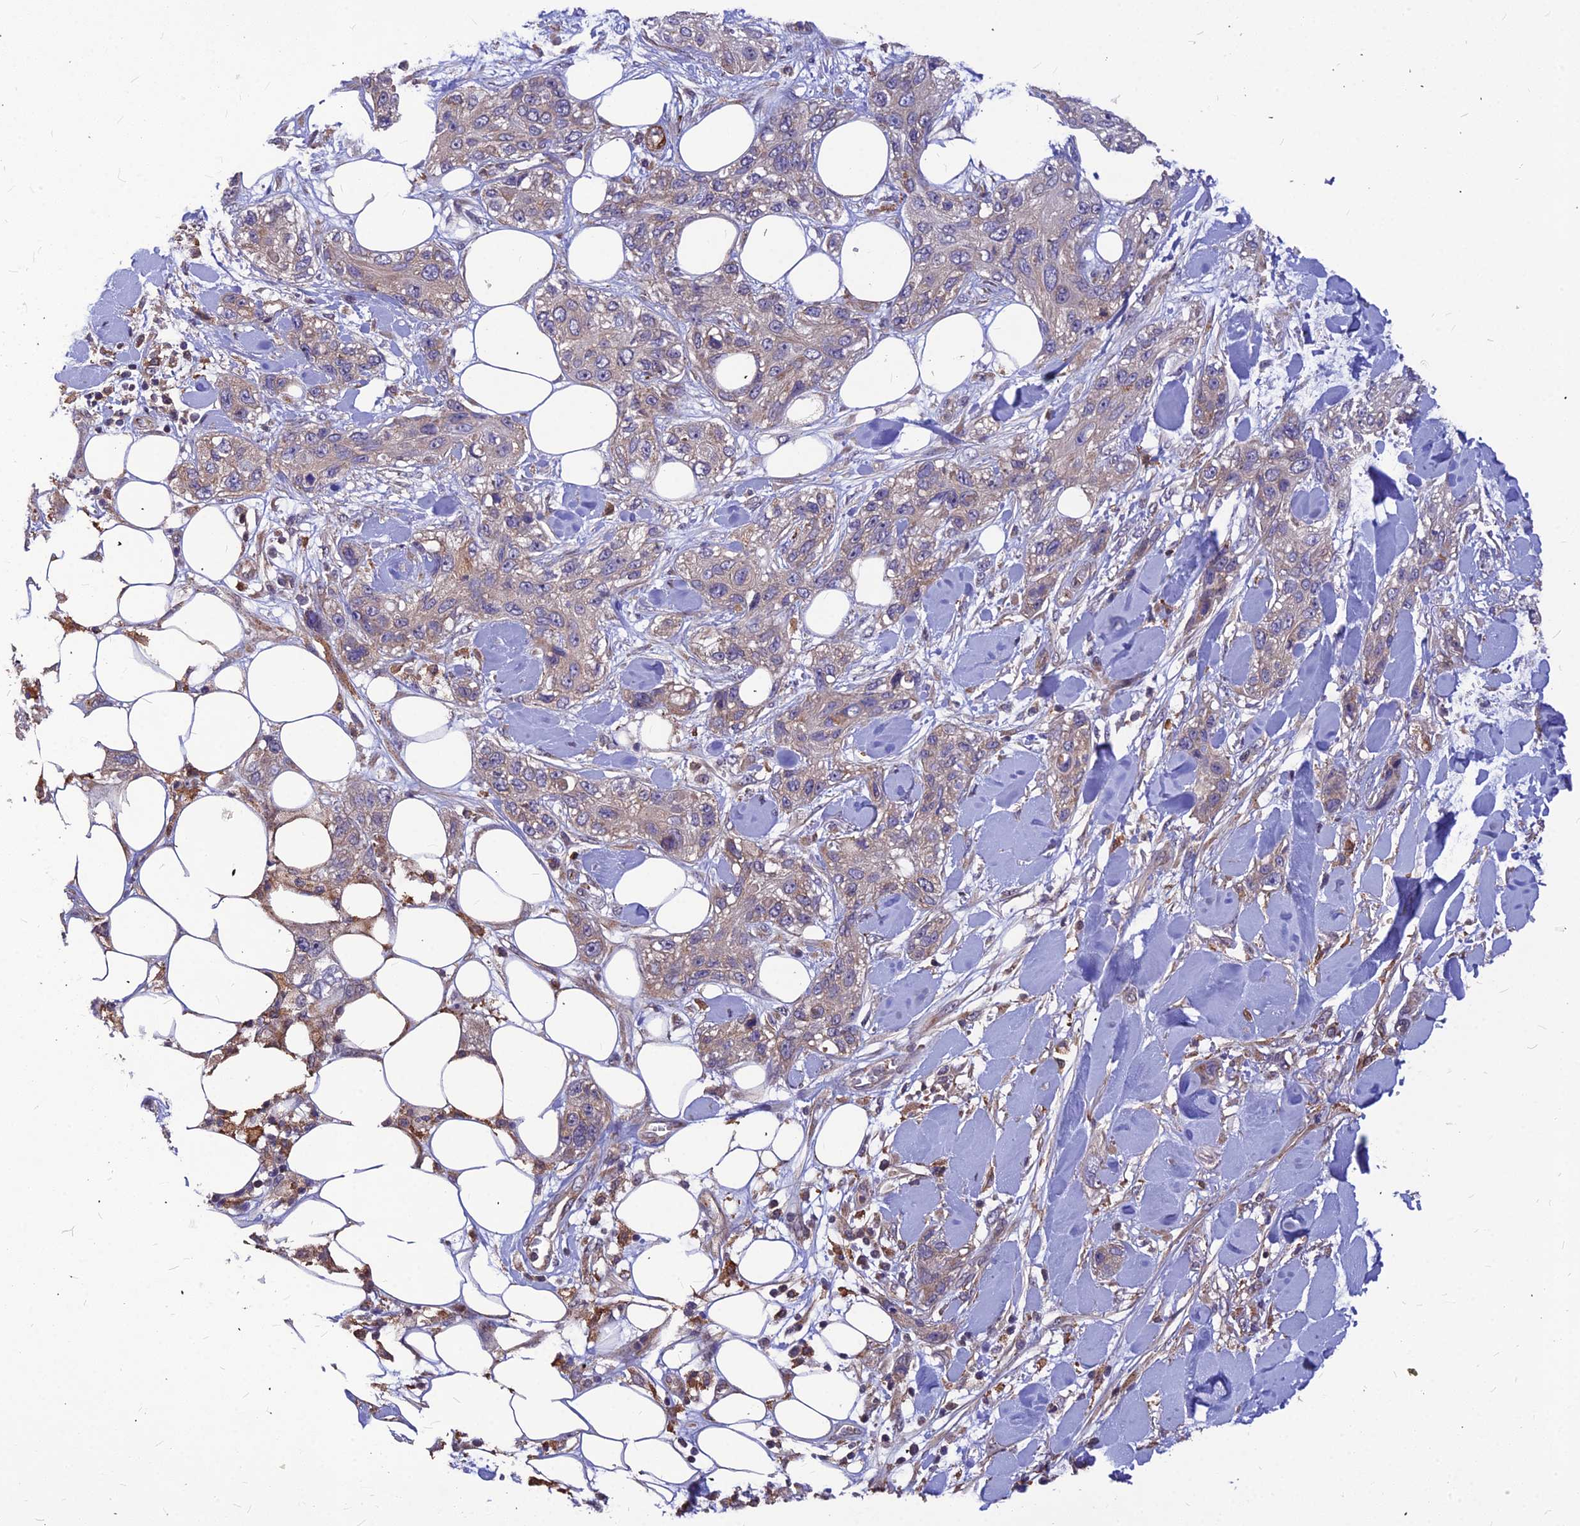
{"staining": {"intensity": "negative", "quantity": "none", "location": "none"}, "tissue": "skin cancer", "cell_type": "Tumor cells", "image_type": "cancer", "snomed": [{"axis": "morphology", "description": "Normal tissue, NOS"}, {"axis": "morphology", "description": "Squamous cell carcinoma, NOS"}, {"axis": "topography", "description": "Skin"}], "caption": "DAB (3,3'-diaminobenzidine) immunohistochemical staining of skin cancer (squamous cell carcinoma) reveals no significant expression in tumor cells.", "gene": "LEKR1", "patient": {"sex": "male", "age": 72}}